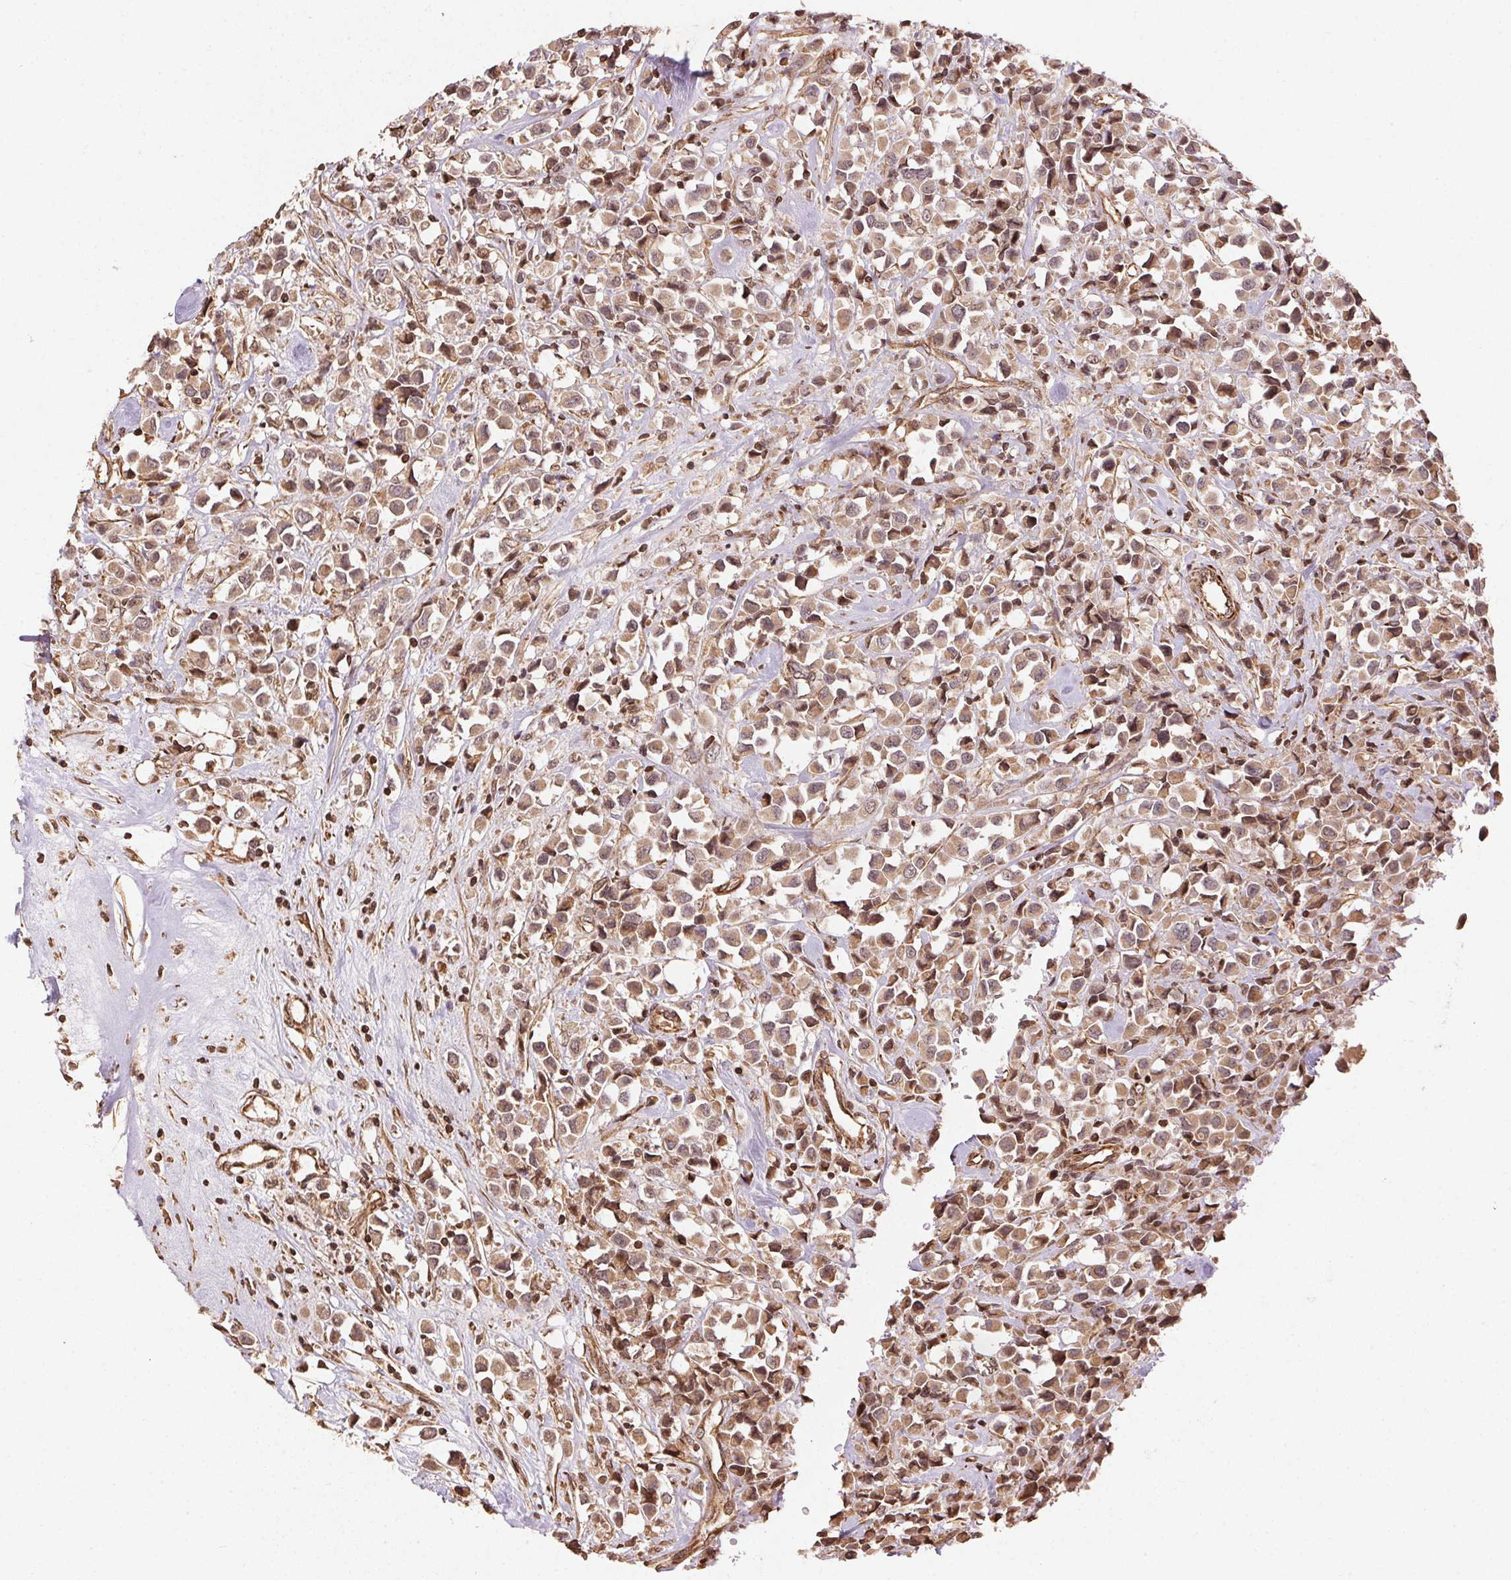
{"staining": {"intensity": "weak", "quantity": ">75%", "location": "cytoplasmic/membranous"}, "tissue": "breast cancer", "cell_type": "Tumor cells", "image_type": "cancer", "snomed": [{"axis": "morphology", "description": "Duct carcinoma"}, {"axis": "topography", "description": "Breast"}], "caption": "An image showing weak cytoplasmic/membranous staining in about >75% of tumor cells in invasive ductal carcinoma (breast), as visualized by brown immunohistochemical staining.", "gene": "SPRED2", "patient": {"sex": "female", "age": 61}}